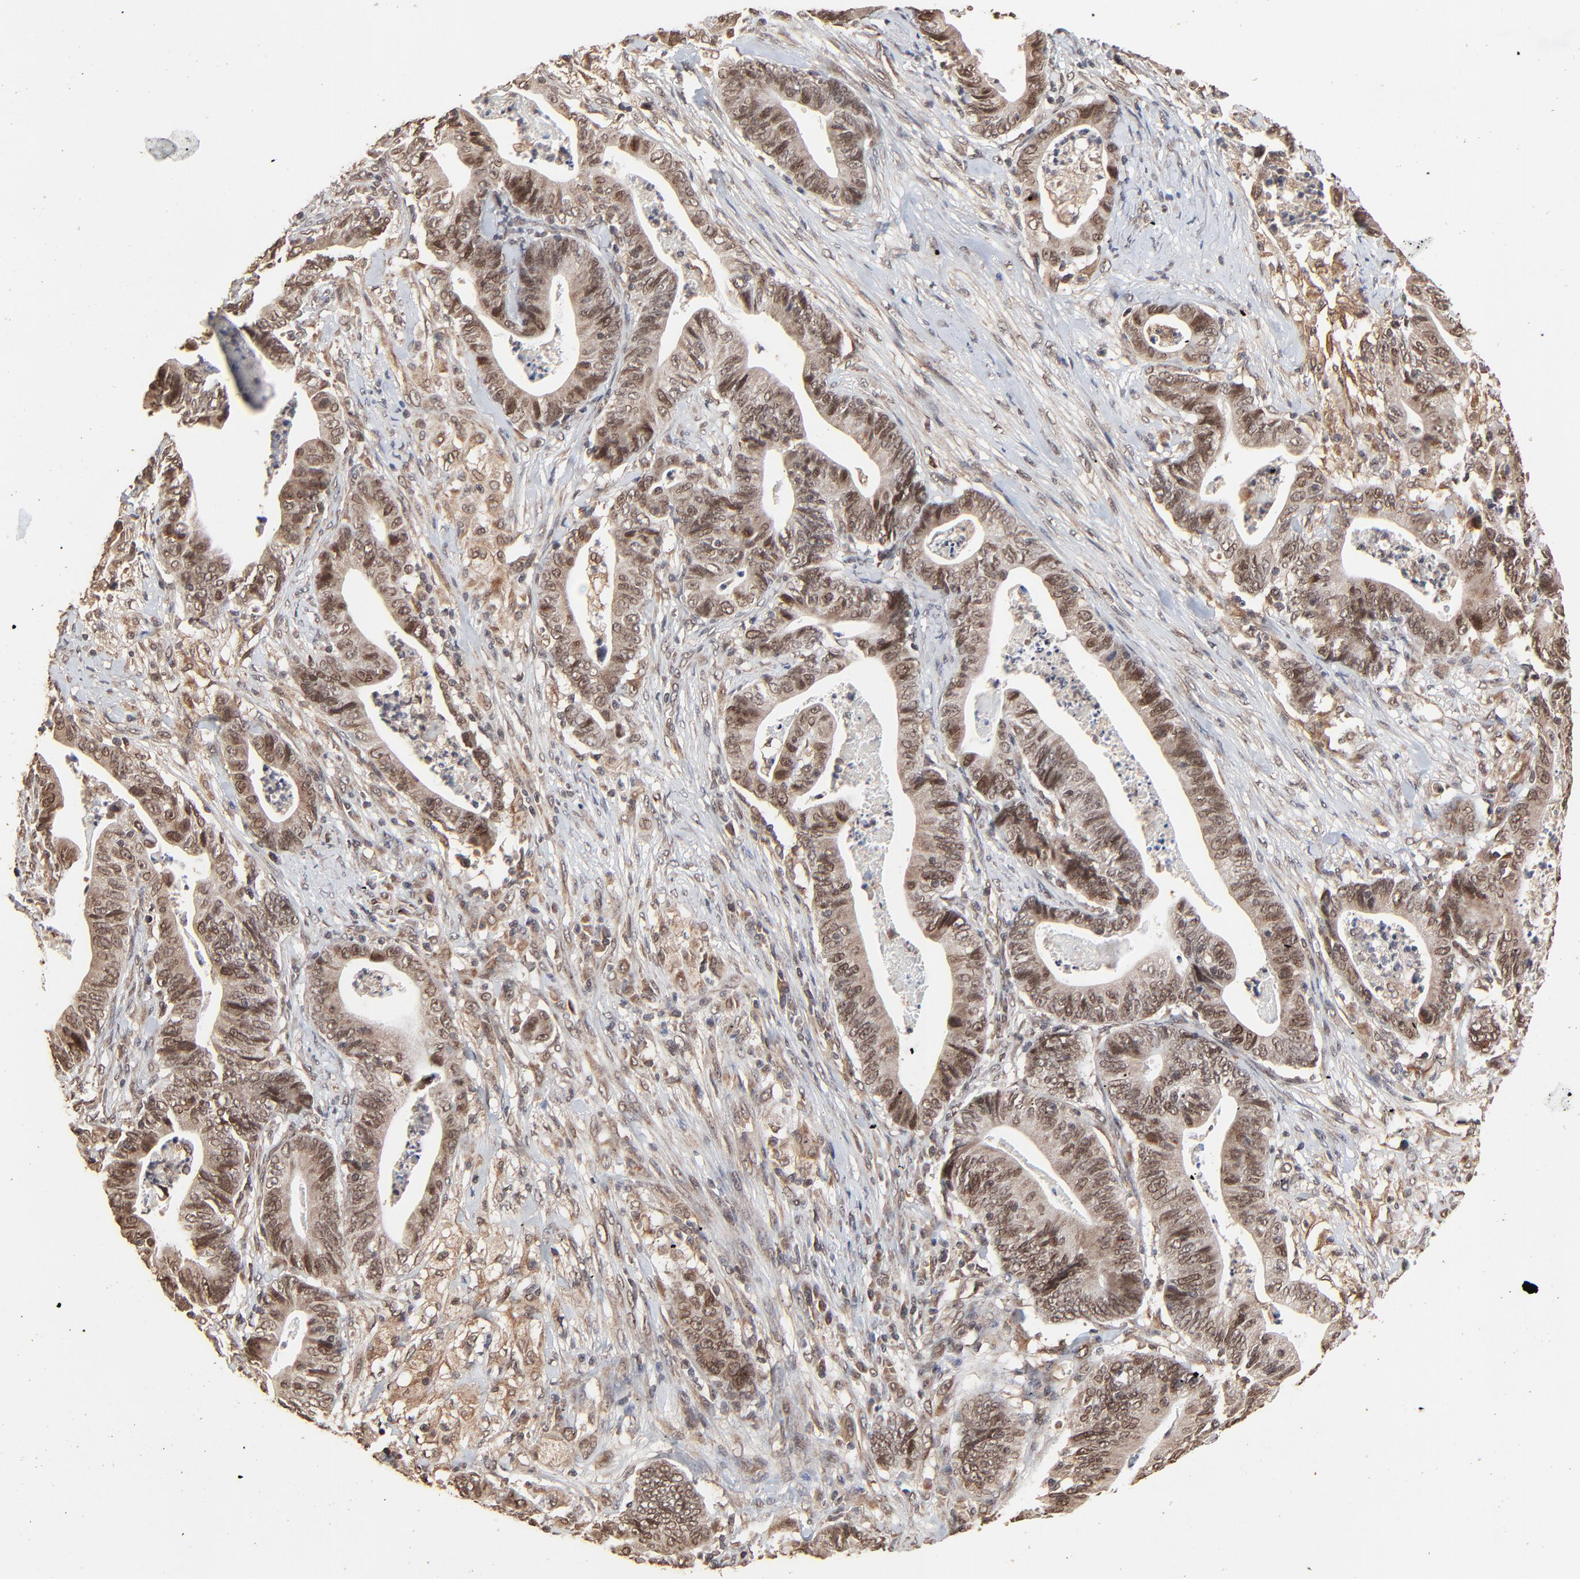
{"staining": {"intensity": "moderate", "quantity": ">75%", "location": "cytoplasmic/membranous,nuclear"}, "tissue": "stomach cancer", "cell_type": "Tumor cells", "image_type": "cancer", "snomed": [{"axis": "morphology", "description": "Adenocarcinoma, NOS"}, {"axis": "topography", "description": "Stomach, lower"}], "caption": "Adenocarcinoma (stomach) stained for a protein (brown) reveals moderate cytoplasmic/membranous and nuclear positive positivity in approximately >75% of tumor cells.", "gene": "FAM227A", "patient": {"sex": "female", "age": 86}}